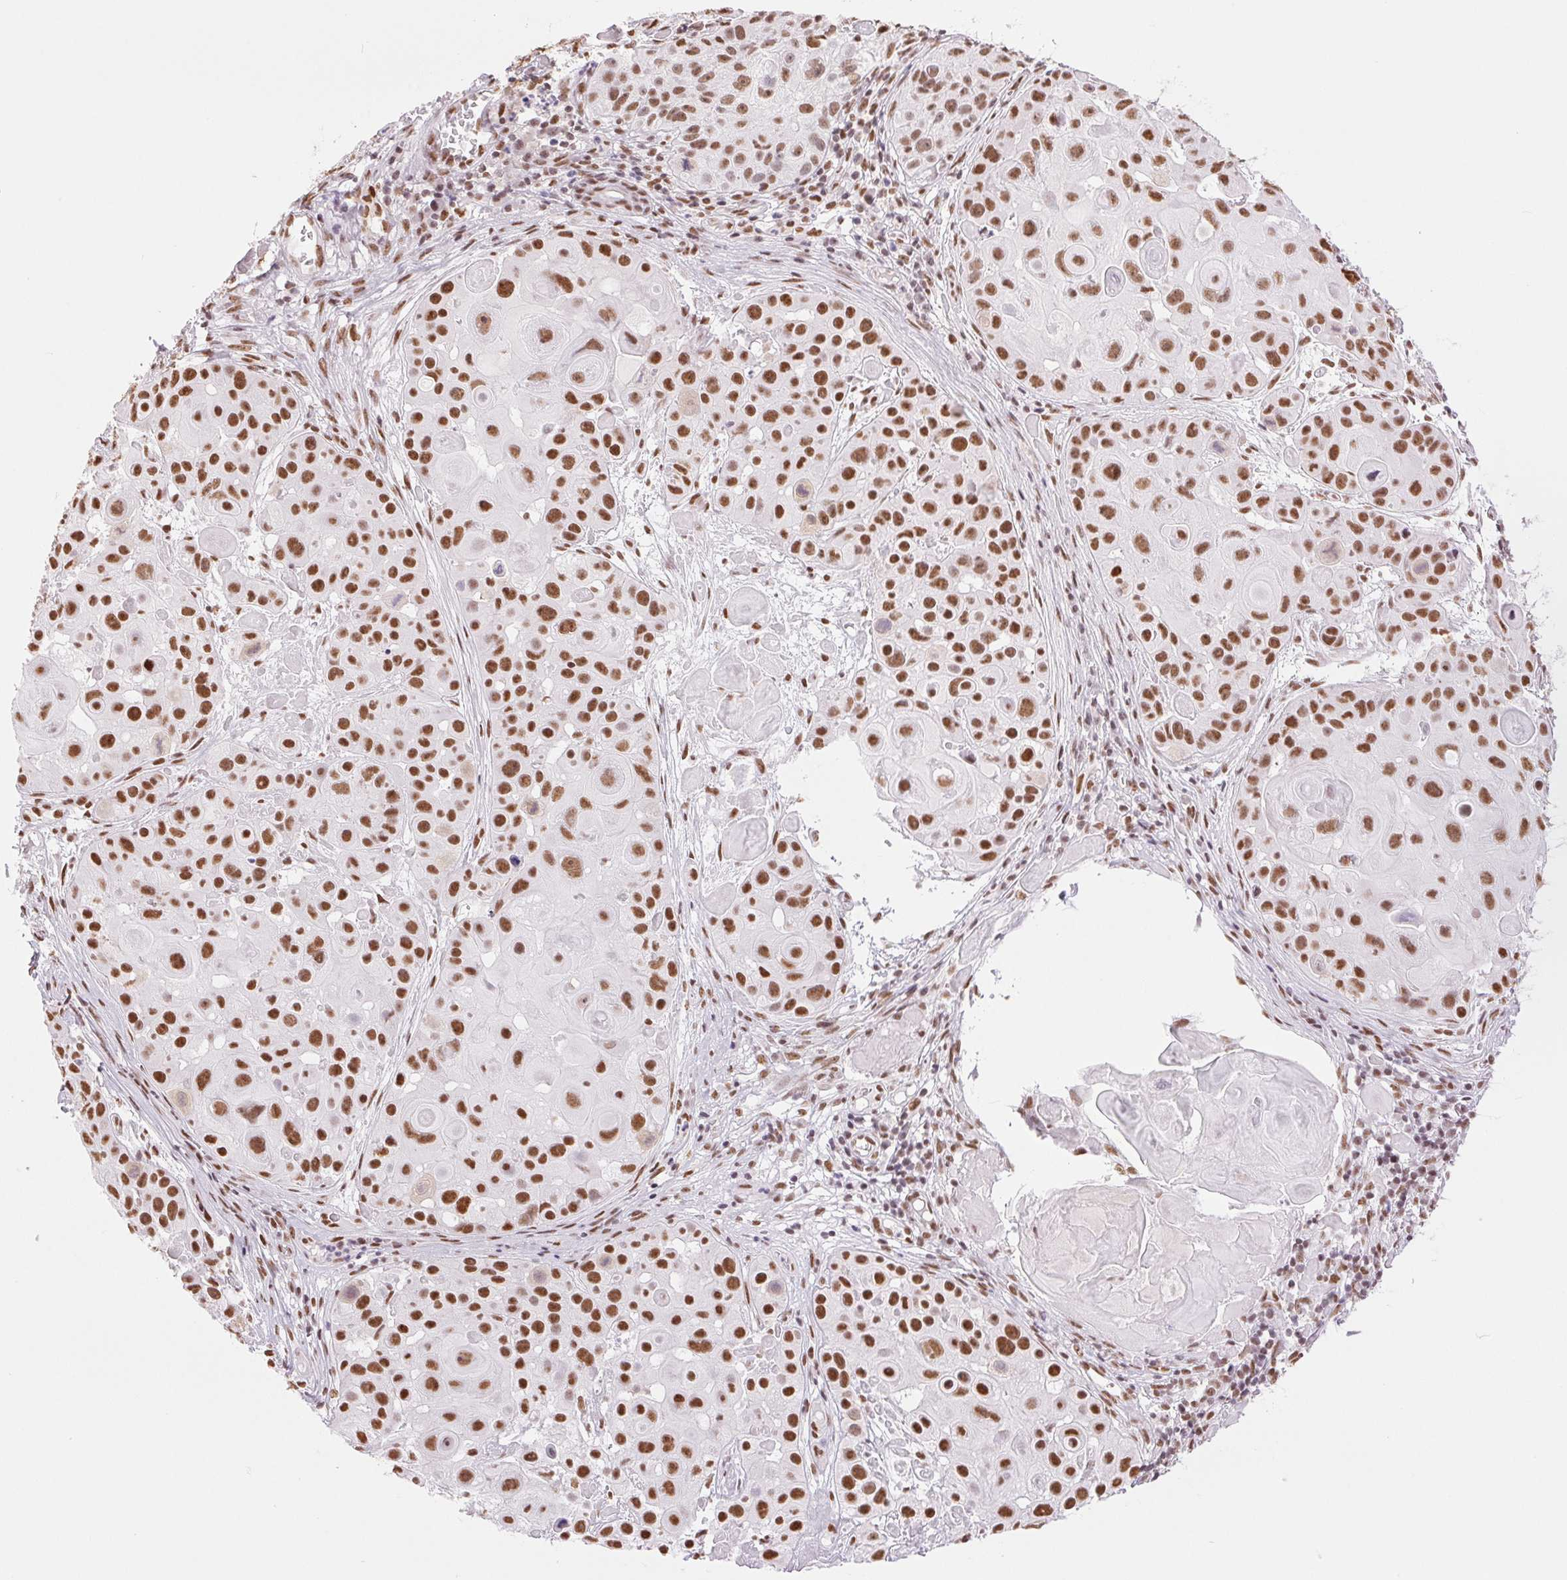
{"staining": {"intensity": "moderate", "quantity": ">75%", "location": "nuclear"}, "tissue": "skin cancer", "cell_type": "Tumor cells", "image_type": "cancer", "snomed": [{"axis": "morphology", "description": "Squamous cell carcinoma, NOS"}, {"axis": "topography", "description": "Skin"}], "caption": "IHC of skin squamous cell carcinoma displays medium levels of moderate nuclear expression in approximately >75% of tumor cells. Immunohistochemistry stains the protein in brown and the nuclei are stained blue.", "gene": "ZFR2", "patient": {"sex": "male", "age": 92}}